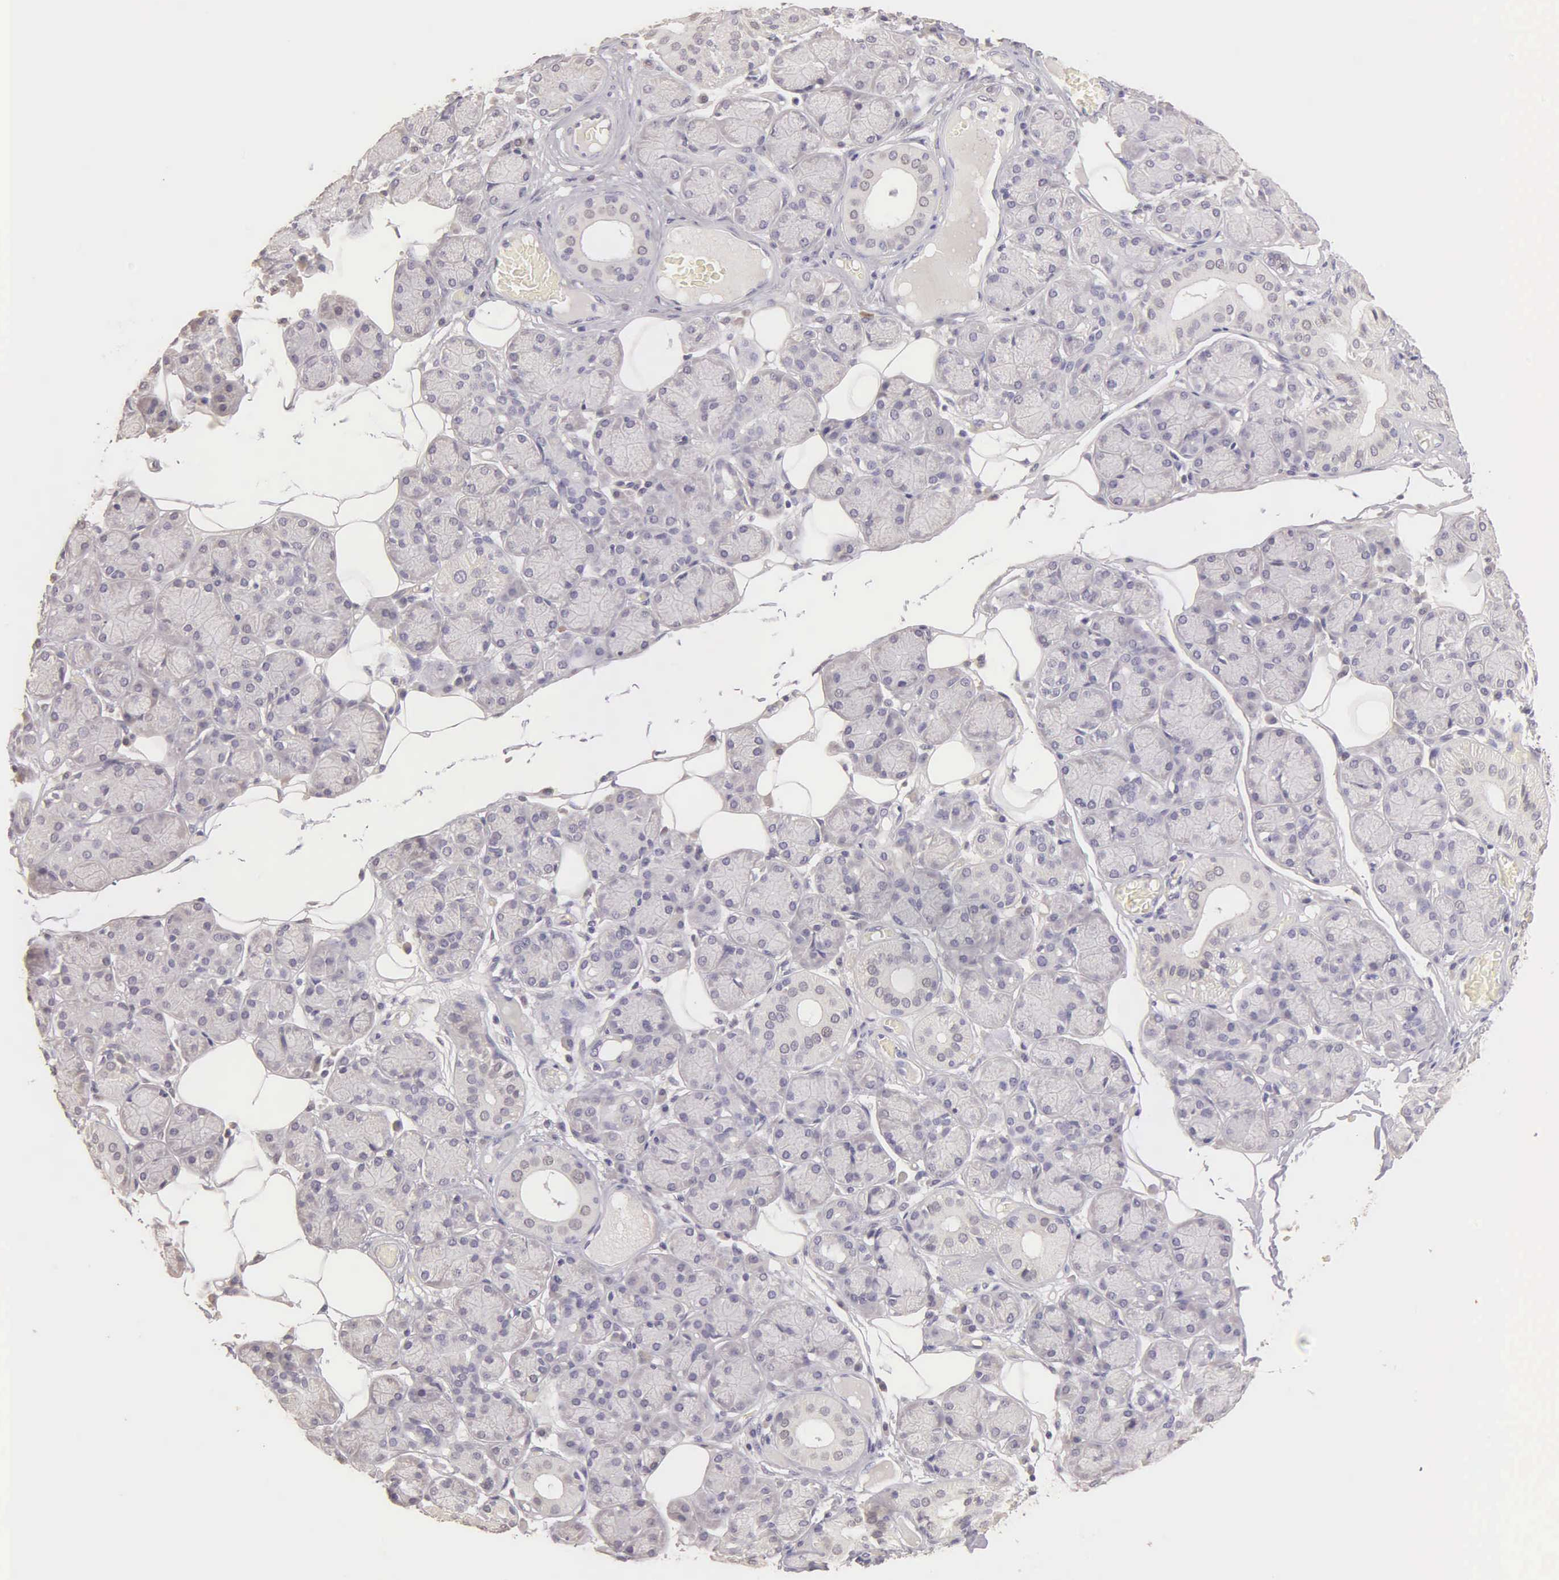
{"staining": {"intensity": "negative", "quantity": "none", "location": "none"}, "tissue": "salivary gland", "cell_type": "Glandular cells", "image_type": "normal", "snomed": [{"axis": "morphology", "description": "Normal tissue, NOS"}, {"axis": "topography", "description": "Salivary gland"}], "caption": "This is an immunohistochemistry photomicrograph of benign salivary gland. There is no positivity in glandular cells.", "gene": "ESR1", "patient": {"sex": "male", "age": 54}}